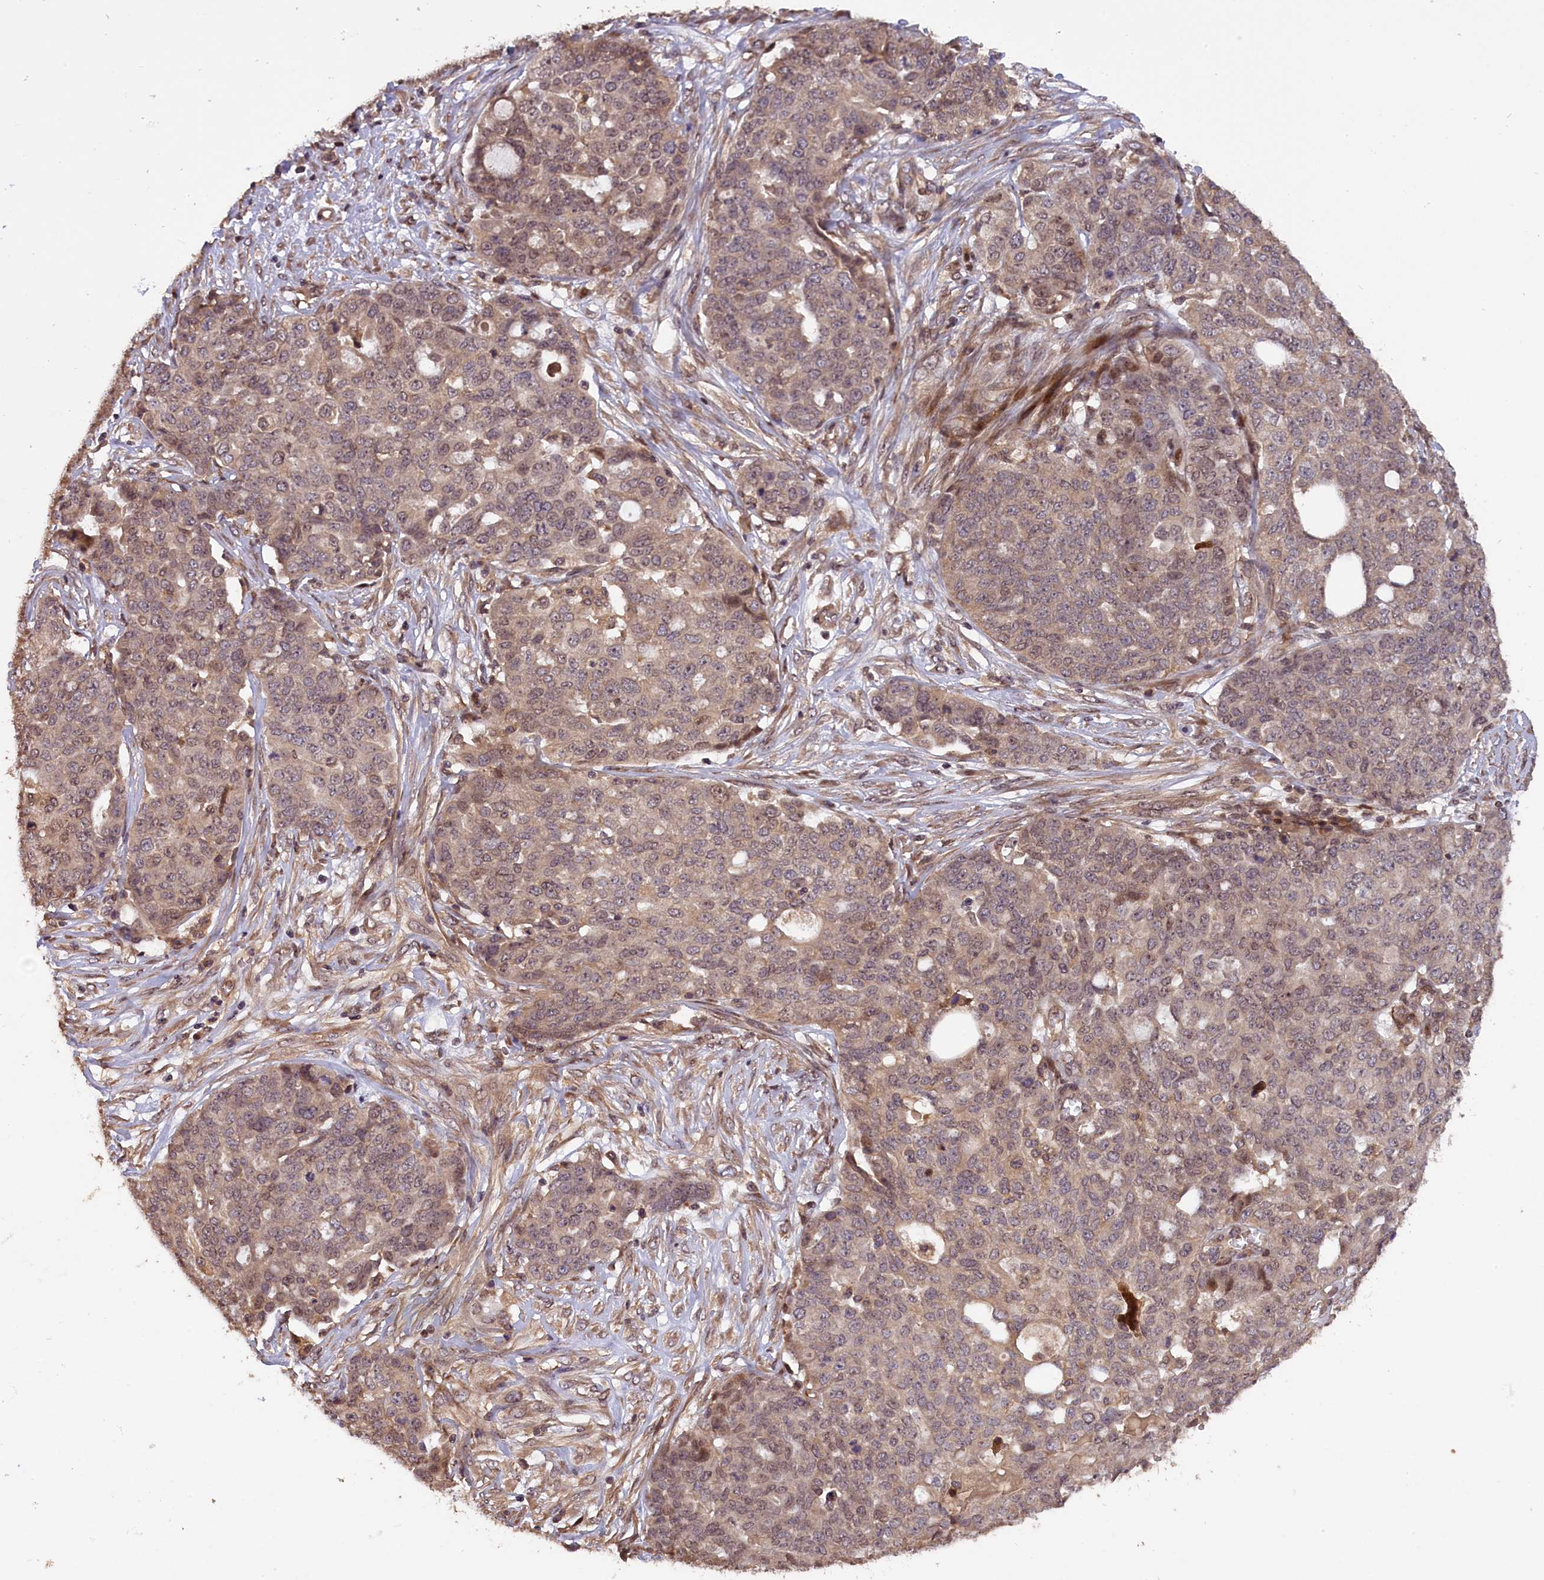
{"staining": {"intensity": "weak", "quantity": ">75%", "location": "cytoplasmic/membranous,nuclear"}, "tissue": "ovarian cancer", "cell_type": "Tumor cells", "image_type": "cancer", "snomed": [{"axis": "morphology", "description": "Cystadenocarcinoma, serous, NOS"}, {"axis": "topography", "description": "Soft tissue"}, {"axis": "topography", "description": "Ovary"}], "caption": "Ovarian cancer stained for a protein displays weak cytoplasmic/membranous and nuclear positivity in tumor cells.", "gene": "DNAJB9", "patient": {"sex": "female", "age": 57}}